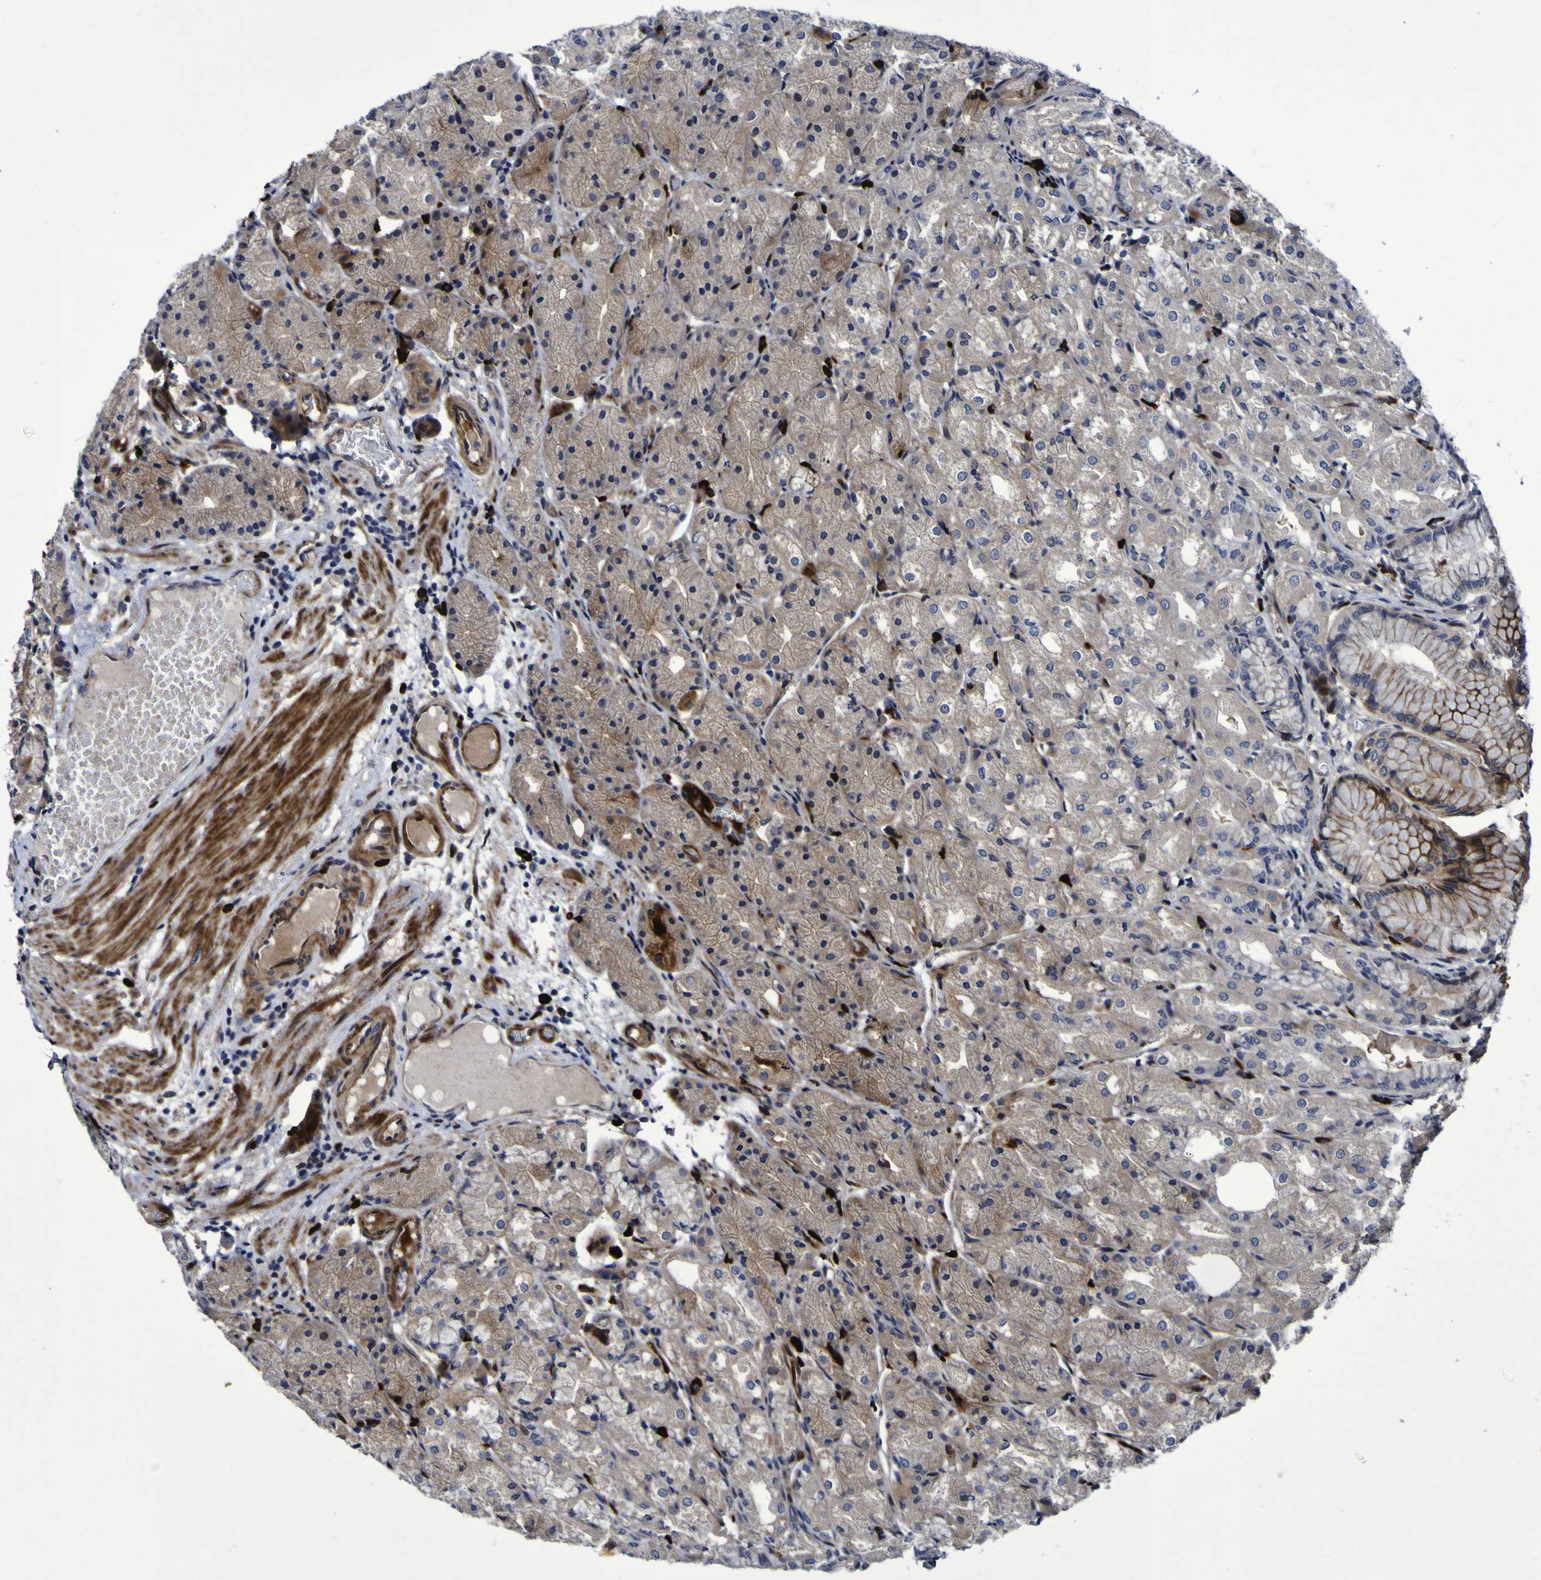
{"staining": {"intensity": "moderate", "quantity": ">75%", "location": "cytoplasmic/membranous"}, "tissue": "stomach", "cell_type": "Glandular cells", "image_type": "normal", "snomed": [{"axis": "morphology", "description": "Normal tissue, NOS"}, {"axis": "topography", "description": "Stomach, upper"}], "caption": "Immunohistochemistry (IHC) histopathology image of unremarkable human stomach stained for a protein (brown), which demonstrates medium levels of moderate cytoplasmic/membranous staining in approximately >75% of glandular cells.", "gene": "MGLL", "patient": {"sex": "male", "age": 72}}